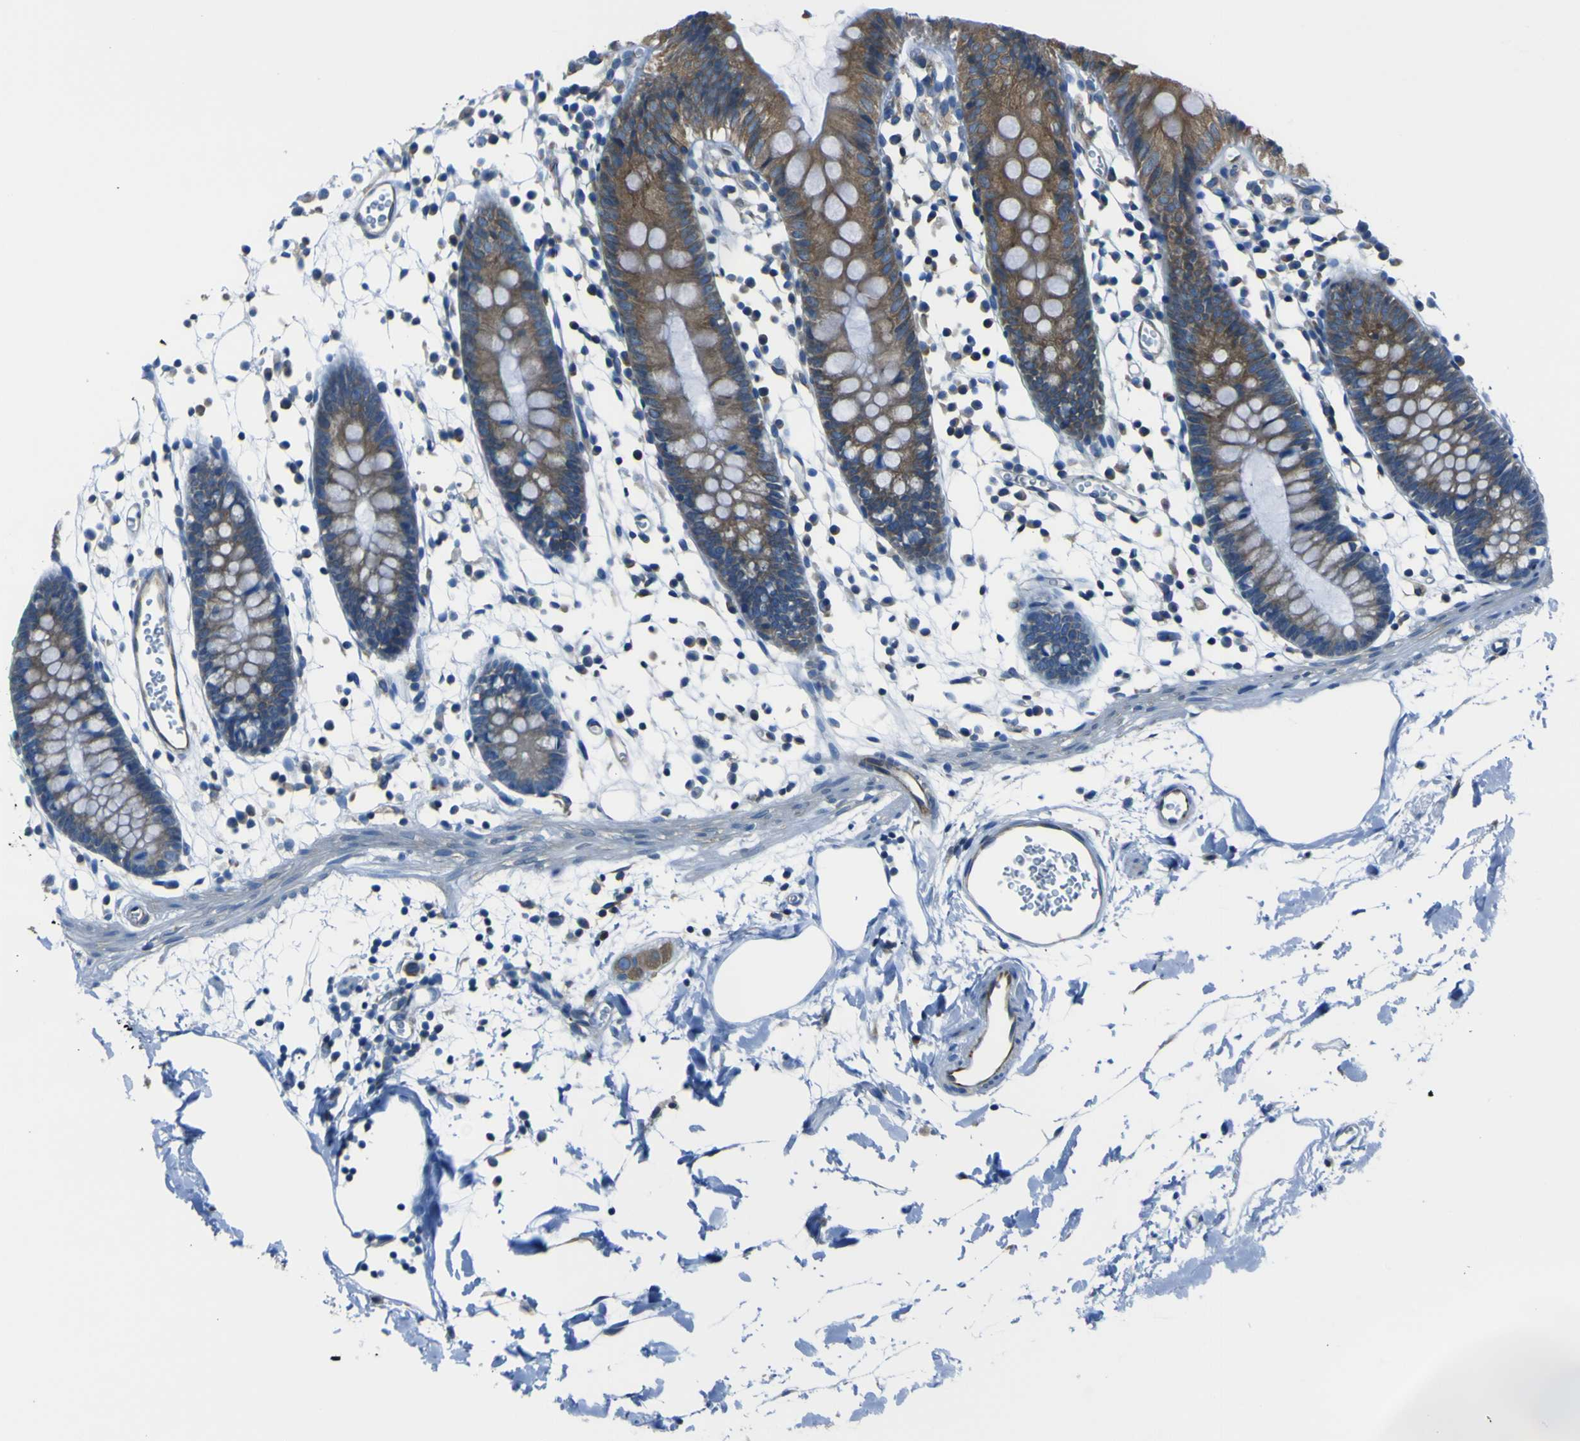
{"staining": {"intensity": "moderate", "quantity": "25%-75%", "location": "cytoplasmic/membranous"}, "tissue": "colon", "cell_type": "Endothelial cells", "image_type": "normal", "snomed": [{"axis": "morphology", "description": "Normal tissue, NOS"}, {"axis": "topography", "description": "Colon"}], "caption": "A photomicrograph of human colon stained for a protein displays moderate cytoplasmic/membranous brown staining in endothelial cells. (Stains: DAB in brown, nuclei in blue, Microscopy: brightfield microscopy at high magnification).", "gene": "STIM1", "patient": {"sex": "male", "age": 14}}